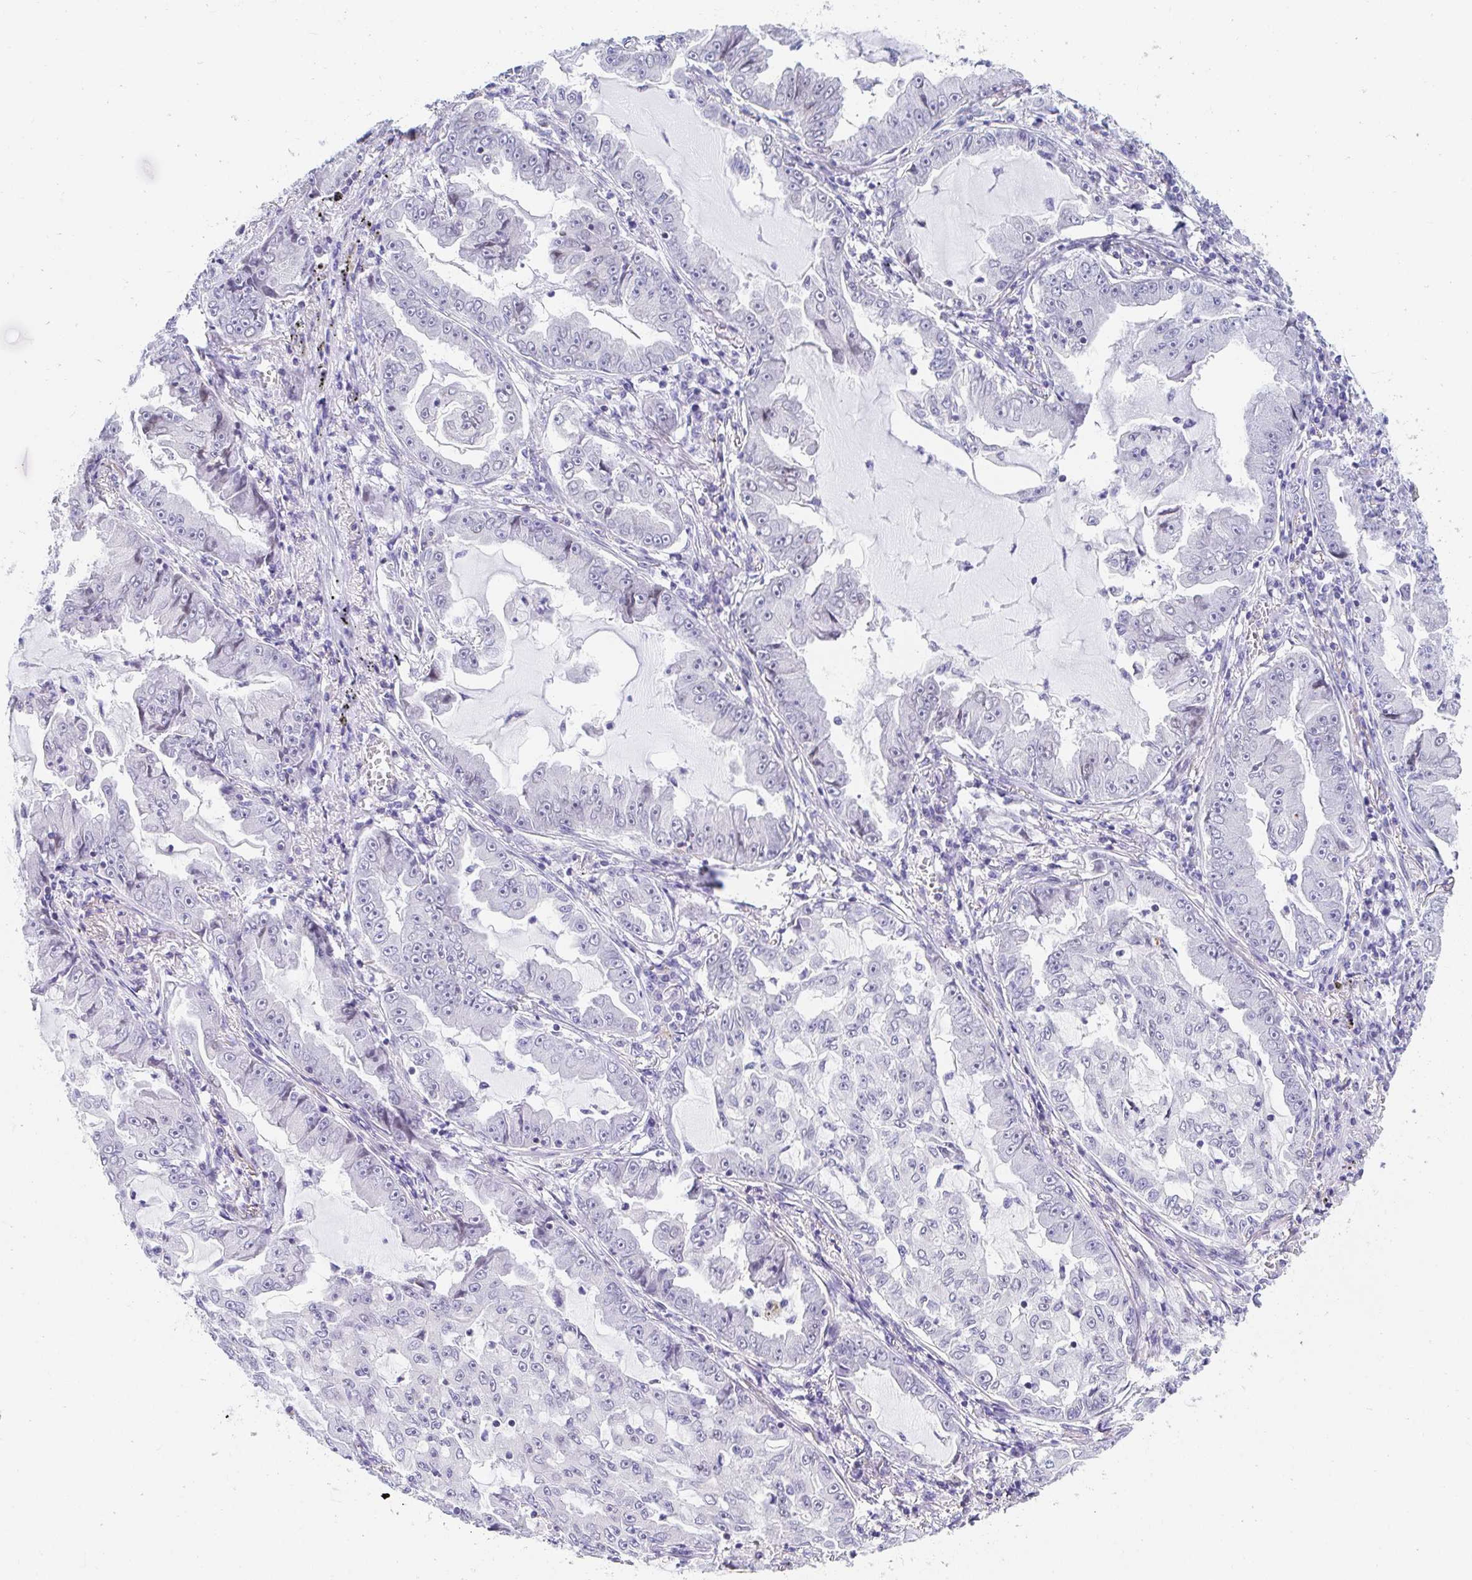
{"staining": {"intensity": "negative", "quantity": "none", "location": "none"}, "tissue": "lung cancer", "cell_type": "Tumor cells", "image_type": "cancer", "snomed": [{"axis": "morphology", "description": "Adenocarcinoma, NOS"}, {"axis": "topography", "description": "Lung"}], "caption": "IHC of lung adenocarcinoma displays no positivity in tumor cells. The staining is performed using DAB brown chromogen with nuclei counter-stained in using hematoxylin.", "gene": "AKAP14", "patient": {"sex": "female", "age": 52}}